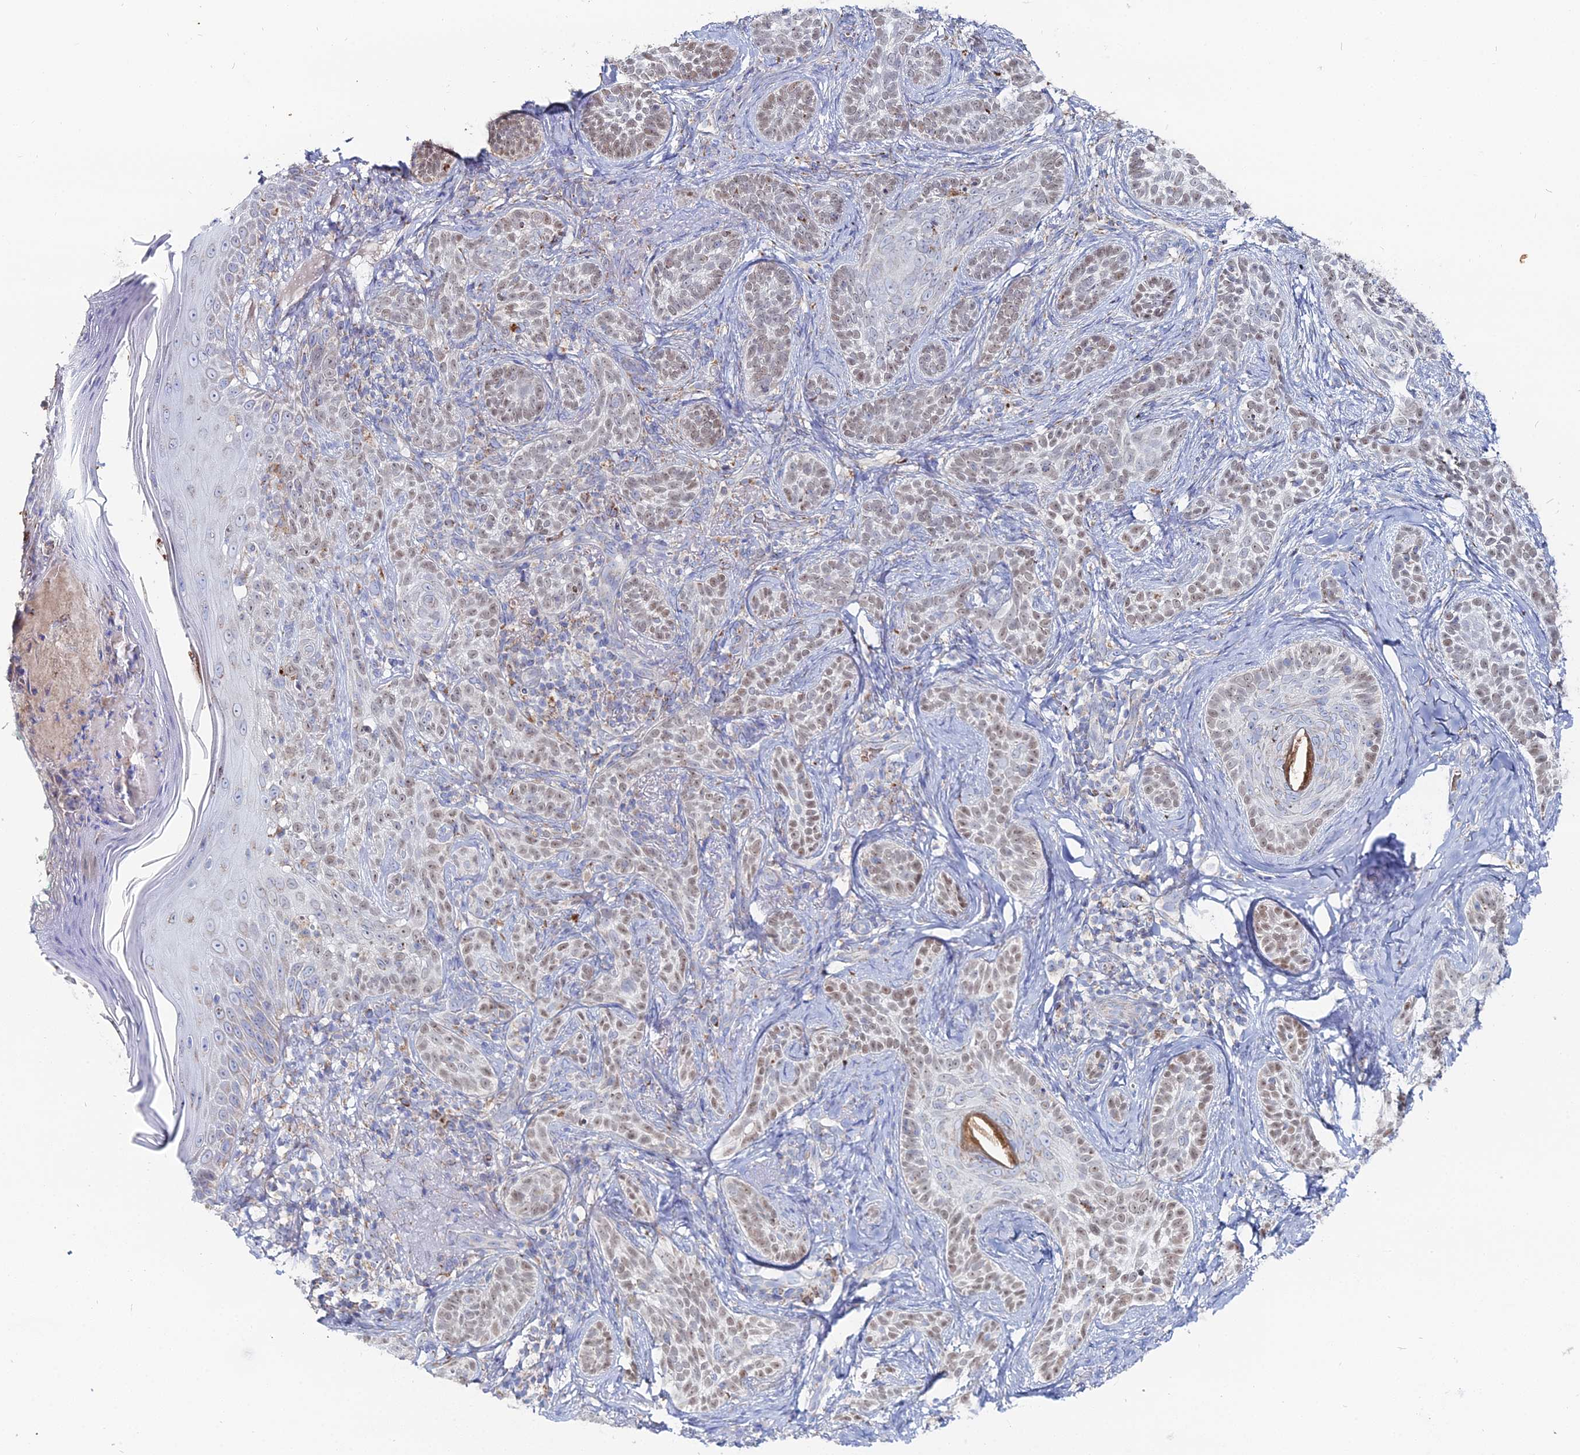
{"staining": {"intensity": "moderate", "quantity": ">75%", "location": "nuclear"}, "tissue": "skin cancer", "cell_type": "Tumor cells", "image_type": "cancer", "snomed": [{"axis": "morphology", "description": "Basal cell carcinoma"}, {"axis": "topography", "description": "Skin"}], "caption": "Skin cancer (basal cell carcinoma) stained with a brown dye exhibits moderate nuclear positive positivity in approximately >75% of tumor cells.", "gene": "MPC1", "patient": {"sex": "male", "age": 71}}